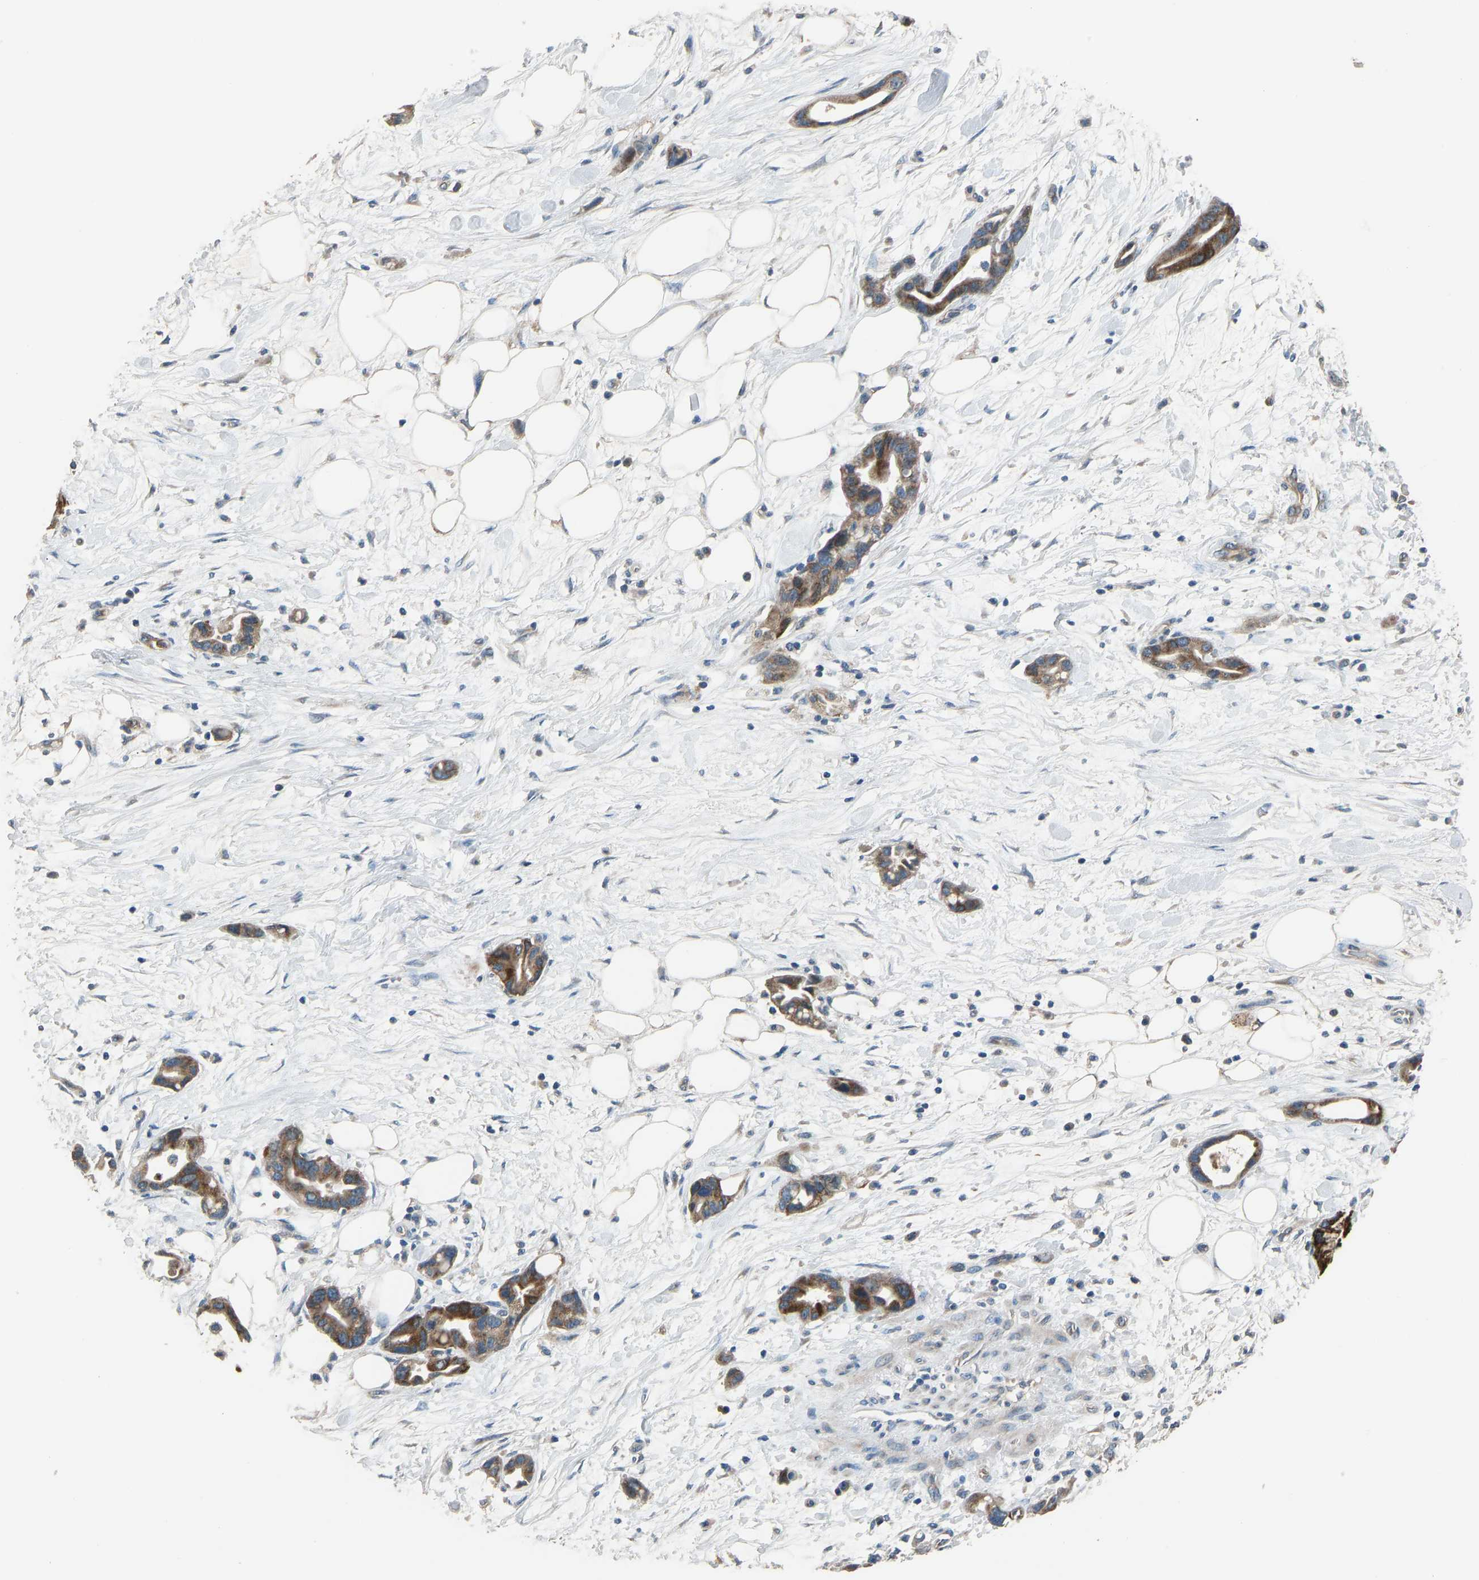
{"staining": {"intensity": "moderate", "quantity": ">75%", "location": "cytoplasmic/membranous"}, "tissue": "pancreatic cancer", "cell_type": "Tumor cells", "image_type": "cancer", "snomed": [{"axis": "morphology", "description": "Adenocarcinoma, NOS"}, {"axis": "topography", "description": "Pancreas"}], "caption": "About >75% of tumor cells in human pancreatic cancer show moderate cytoplasmic/membranous protein staining as visualized by brown immunohistochemical staining.", "gene": "TGFBR3", "patient": {"sex": "female", "age": 57}}